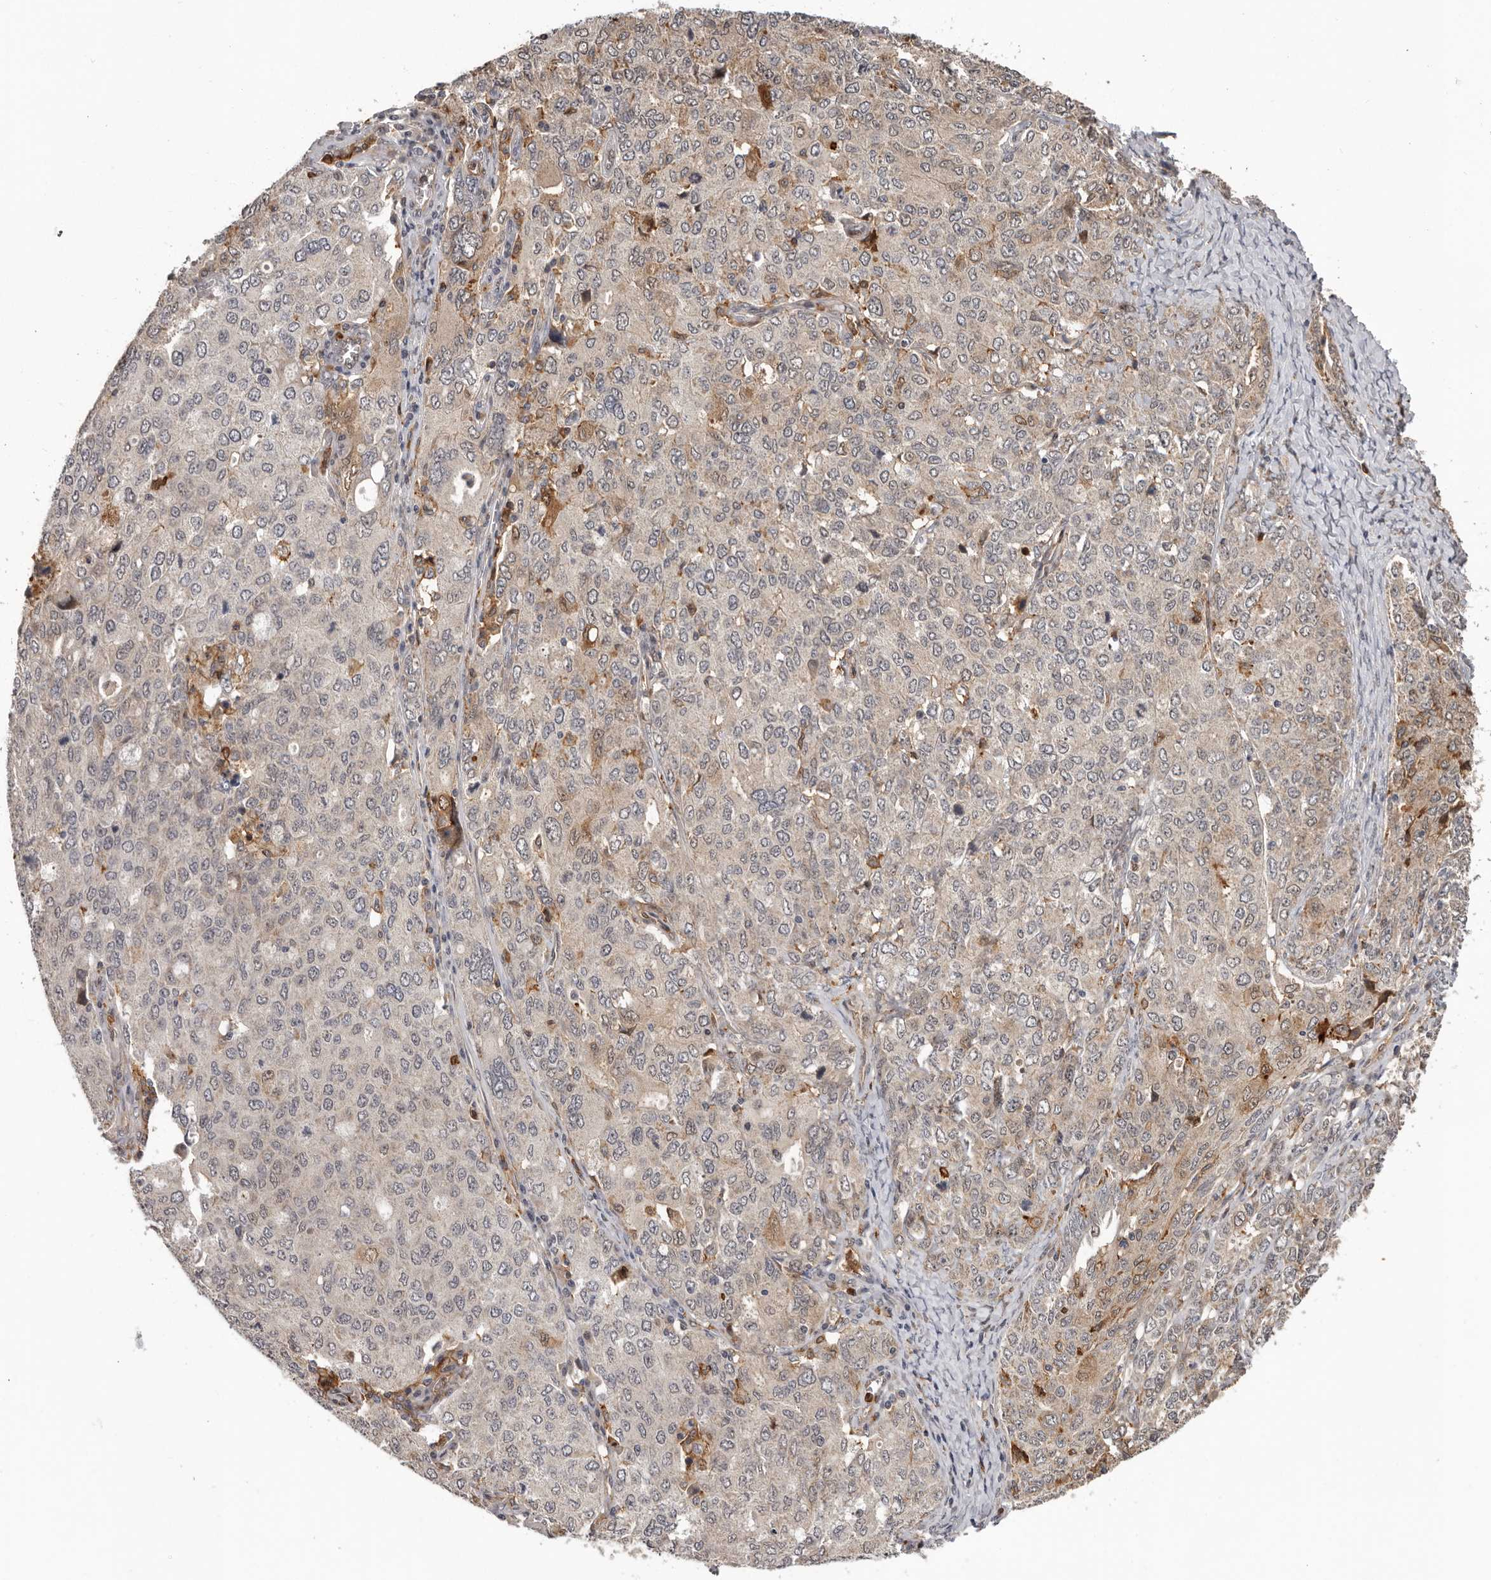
{"staining": {"intensity": "moderate", "quantity": "25%-75%", "location": "cytoplasmic/membranous,nuclear"}, "tissue": "ovarian cancer", "cell_type": "Tumor cells", "image_type": "cancer", "snomed": [{"axis": "morphology", "description": "Carcinoma, endometroid"}, {"axis": "topography", "description": "Ovary"}], "caption": "Protein staining demonstrates moderate cytoplasmic/membranous and nuclear staining in about 25%-75% of tumor cells in ovarian cancer (endometroid carcinoma).", "gene": "PRR12", "patient": {"sex": "female", "age": 62}}